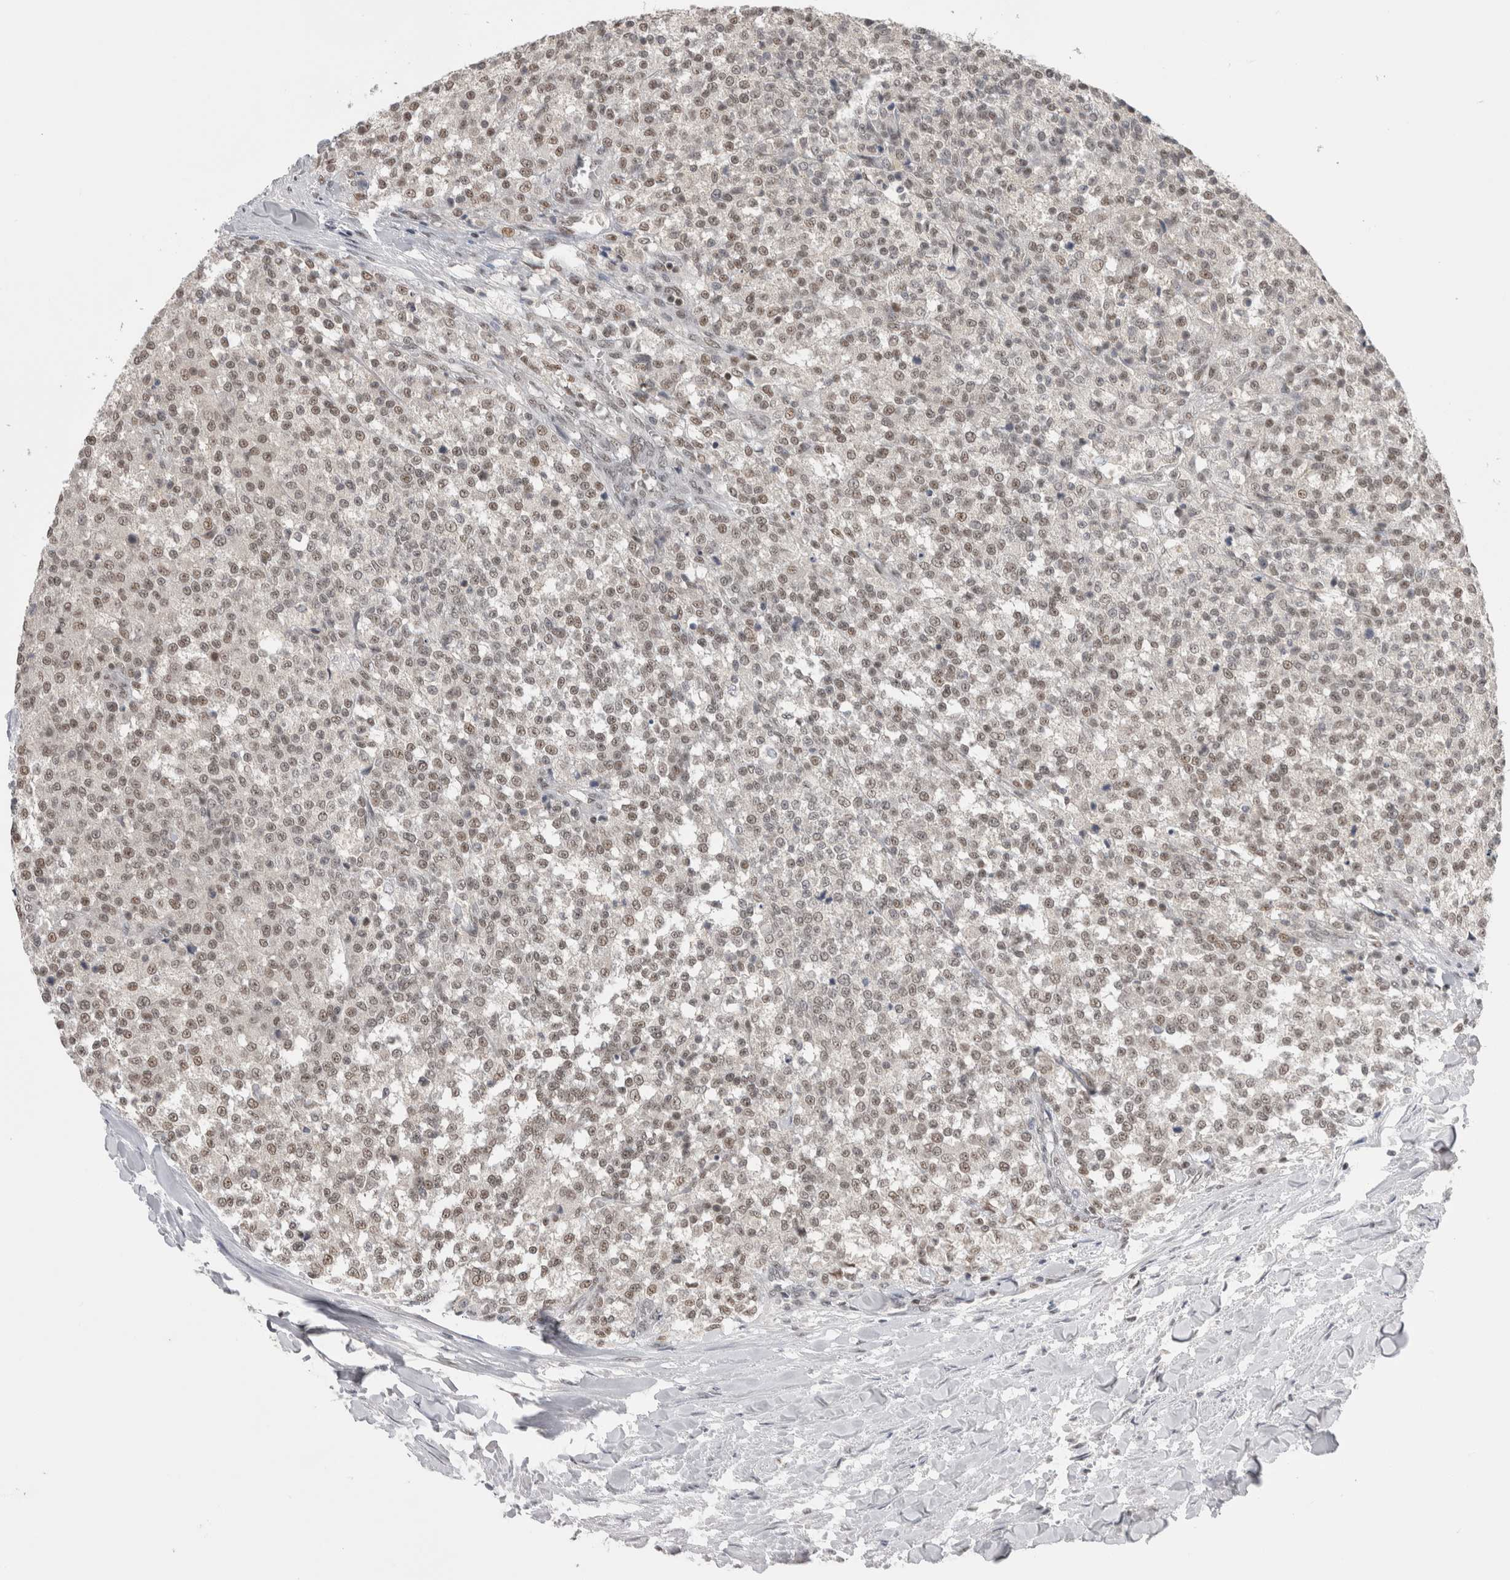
{"staining": {"intensity": "moderate", "quantity": "25%-75%", "location": "nuclear"}, "tissue": "testis cancer", "cell_type": "Tumor cells", "image_type": "cancer", "snomed": [{"axis": "morphology", "description": "Seminoma, NOS"}, {"axis": "topography", "description": "Testis"}], "caption": "An image of testis cancer (seminoma) stained for a protein demonstrates moderate nuclear brown staining in tumor cells. The staining is performed using DAB brown chromogen to label protein expression. The nuclei are counter-stained blue using hematoxylin.", "gene": "DAXX", "patient": {"sex": "male", "age": 59}}